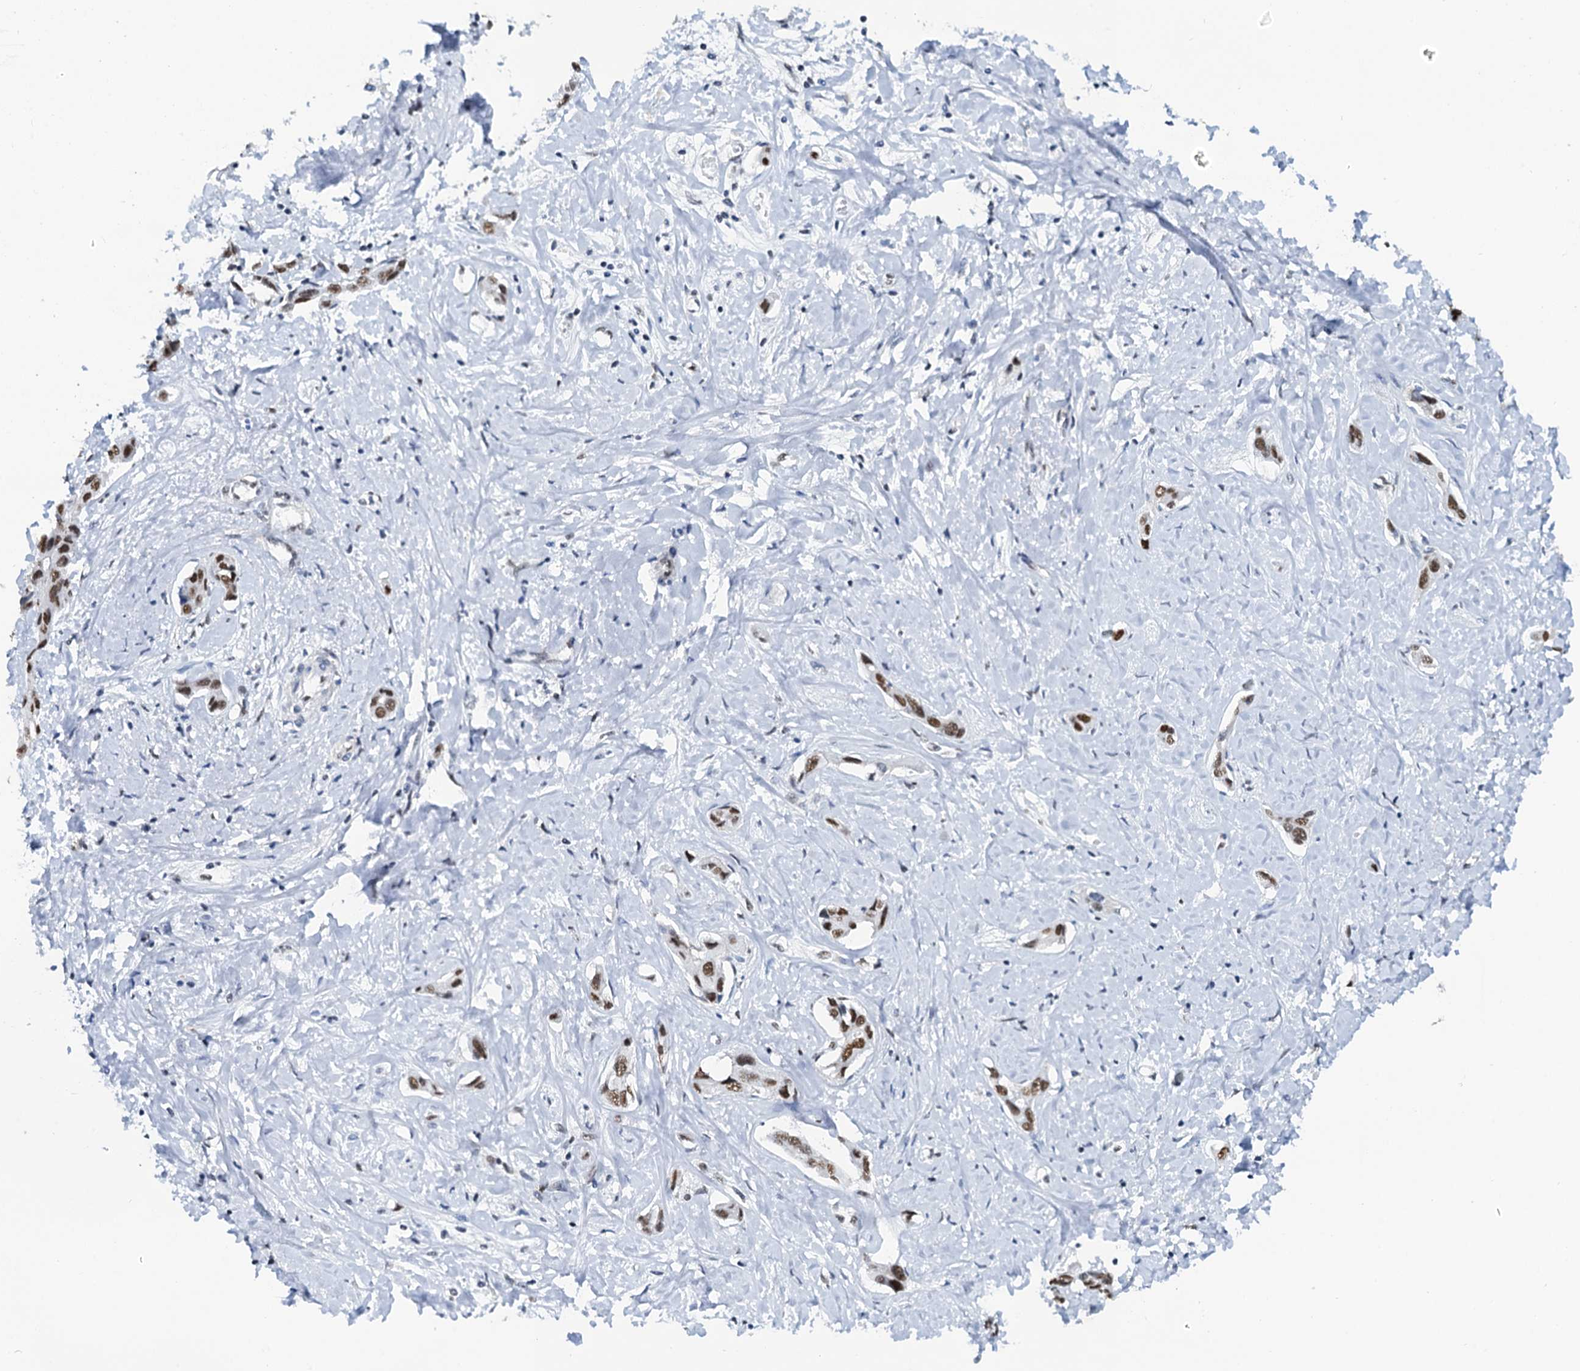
{"staining": {"intensity": "moderate", "quantity": ">75%", "location": "nuclear"}, "tissue": "liver cancer", "cell_type": "Tumor cells", "image_type": "cancer", "snomed": [{"axis": "morphology", "description": "Cholangiocarcinoma"}, {"axis": "topography", "description": "Liver"}], "caption": "Moderate nuclear positivity is appreciated in about >75% of tumor cells in cholangiocarcinoma (liver). Immunohistochemistry stains the protein of interest in brown and the nuclei are stained blue.", "gene": "SLTM", "patient": {"sex": "male", "age": 59}}